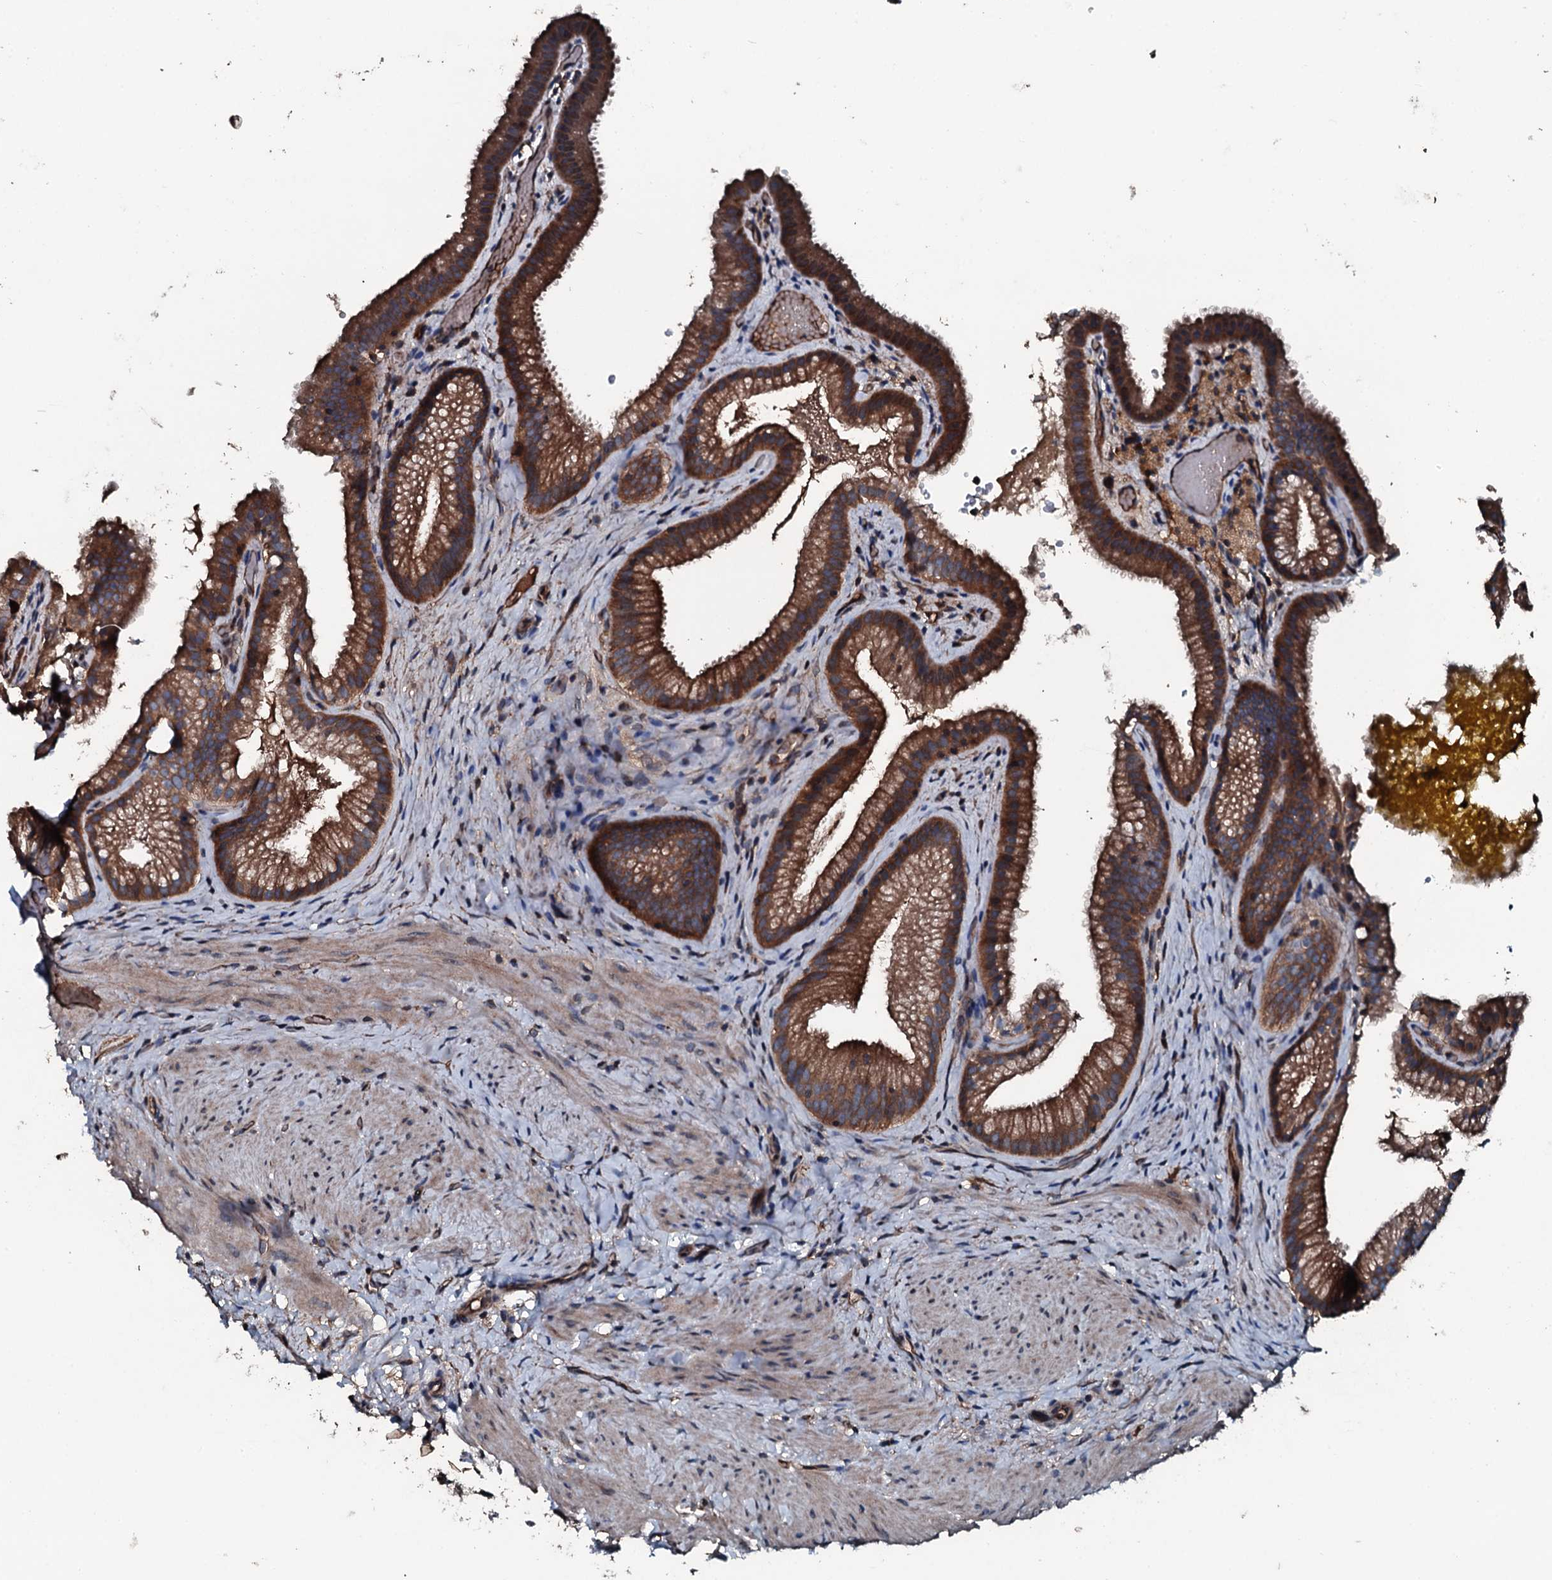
{"staining": {"intensity": "strong", "quantity": ">75%", "location": "cytoplasmic/membranous"}, "tissue": "gallbladder", "cell_type": "Glandular cells", "image_type": "normal", "snomed": [{"axis": "morphology", "description": "Normal tissue, NOS"}, {"axis": "morphology", "description": "Inflammation, NOS"}, {"axis": "topography", "description": "Gallbladder"}], "caption": "An IHC photomicrograph of normal tissue is shown. Protein staining in brown highlights strong cytoplasmic/membranous positivity in gallbladder within glandular cells.", "gene": "AARS1", "patient": {"sex": "male", "age": 51}}